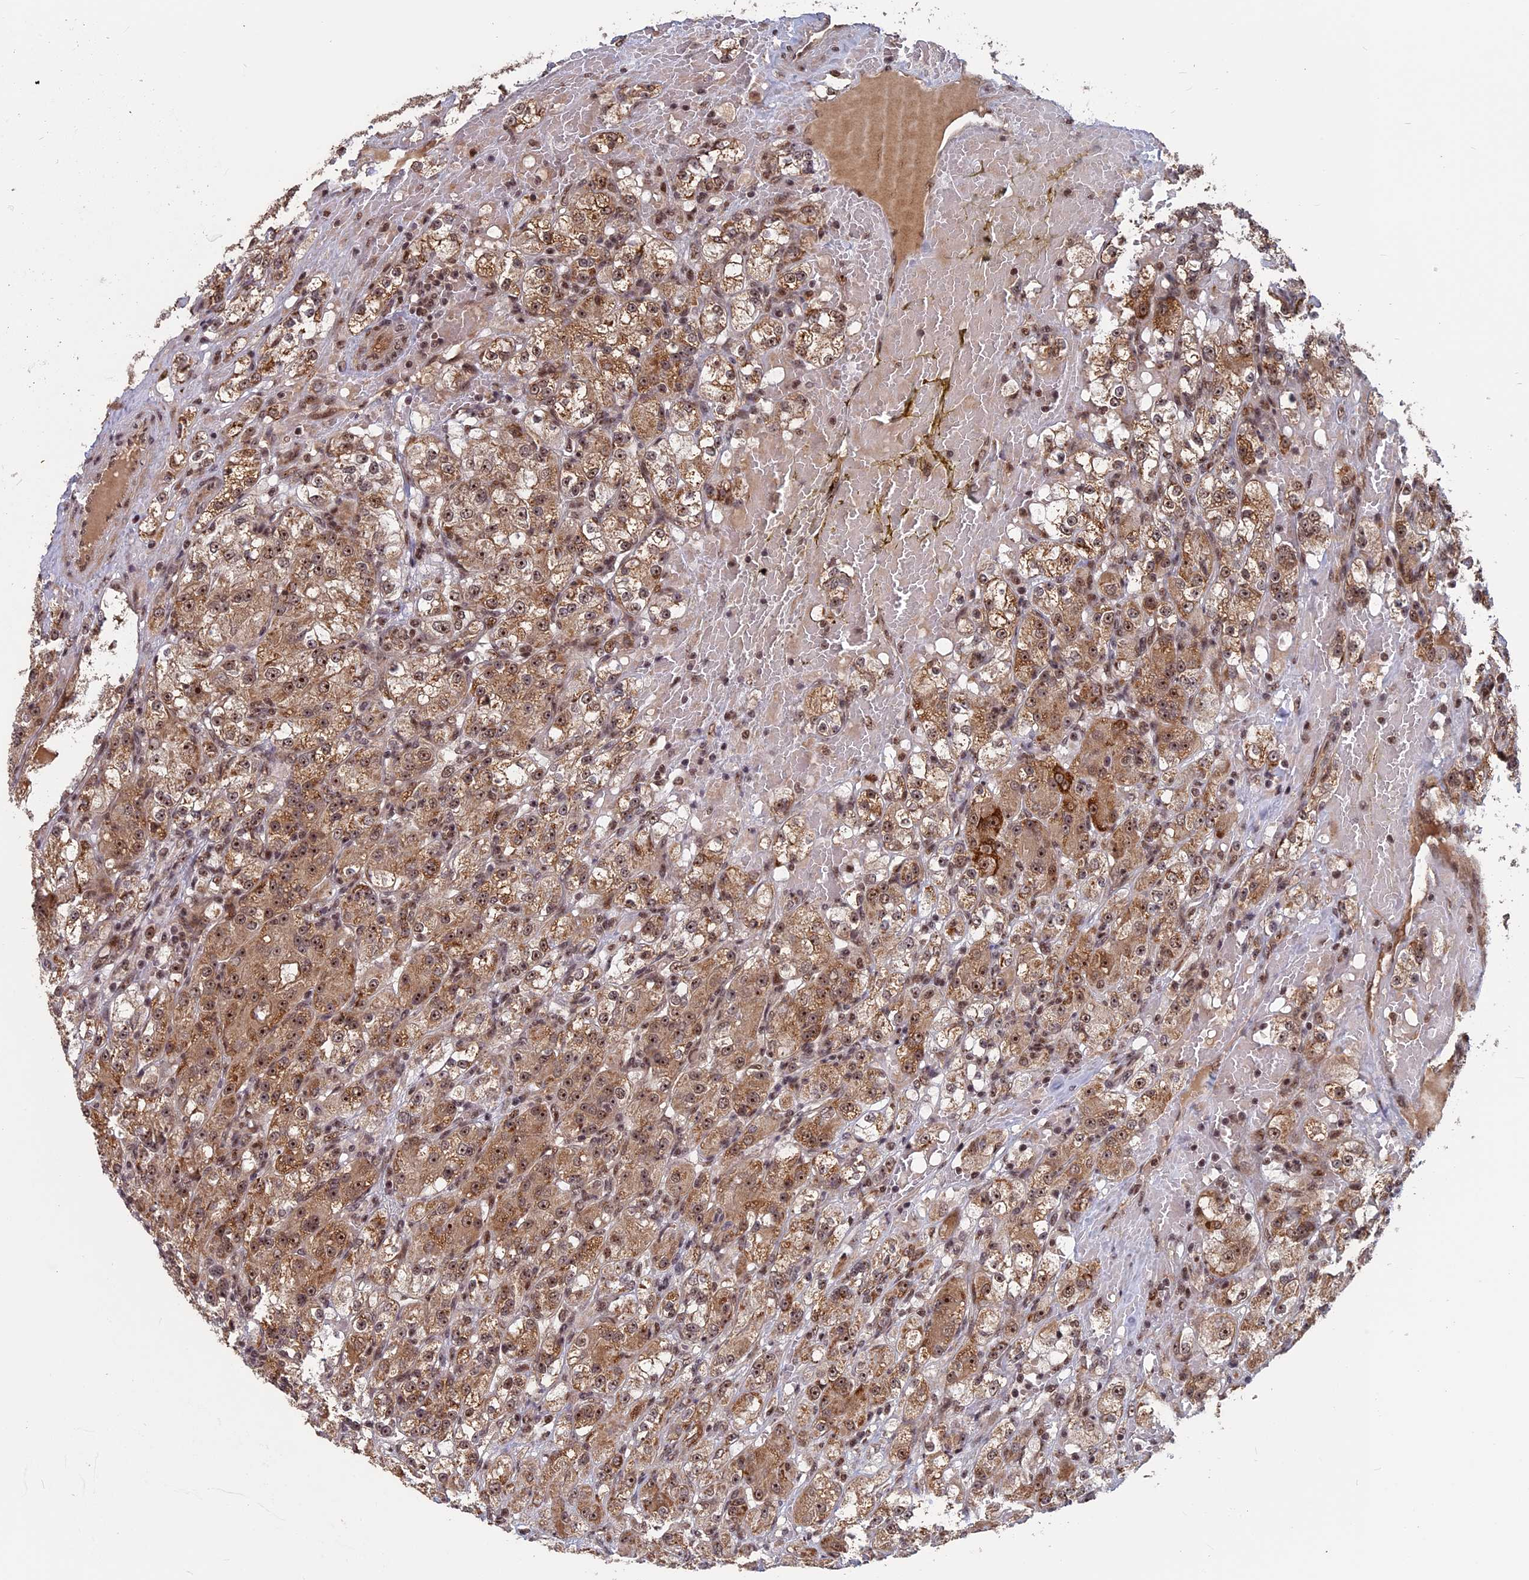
{"staining": {"intensity": "moderate", "quantity": ">75%", "location": "cytoplasmic/membranous,nuclear"}, "tissue": "renal cancer", "cell_type": "Tumor cells", "image_type": "cancer", "snomed": [{"axis": "morphology", "description": "Normal tissue, NOS"}, {"axis": "morphology", "description": "Adenocarcinoma, NOS"}, {"axis": "topography", "description": "Kidney"}], "caption": "IHC staining of renal cancer, which shows medium levels of moderate cytoplasmic/membranous and nuclear positivity in about >75% of tumor cells indicating moderate cytoplasmic/membranous and nuclear protein positivity. The staining was performed using DAB (brown) for protein detection and nuclei were counterstained in hematoxylin (blue).", "gene": "CACTIN", "patient": {"sex": "male", "age": 61}}